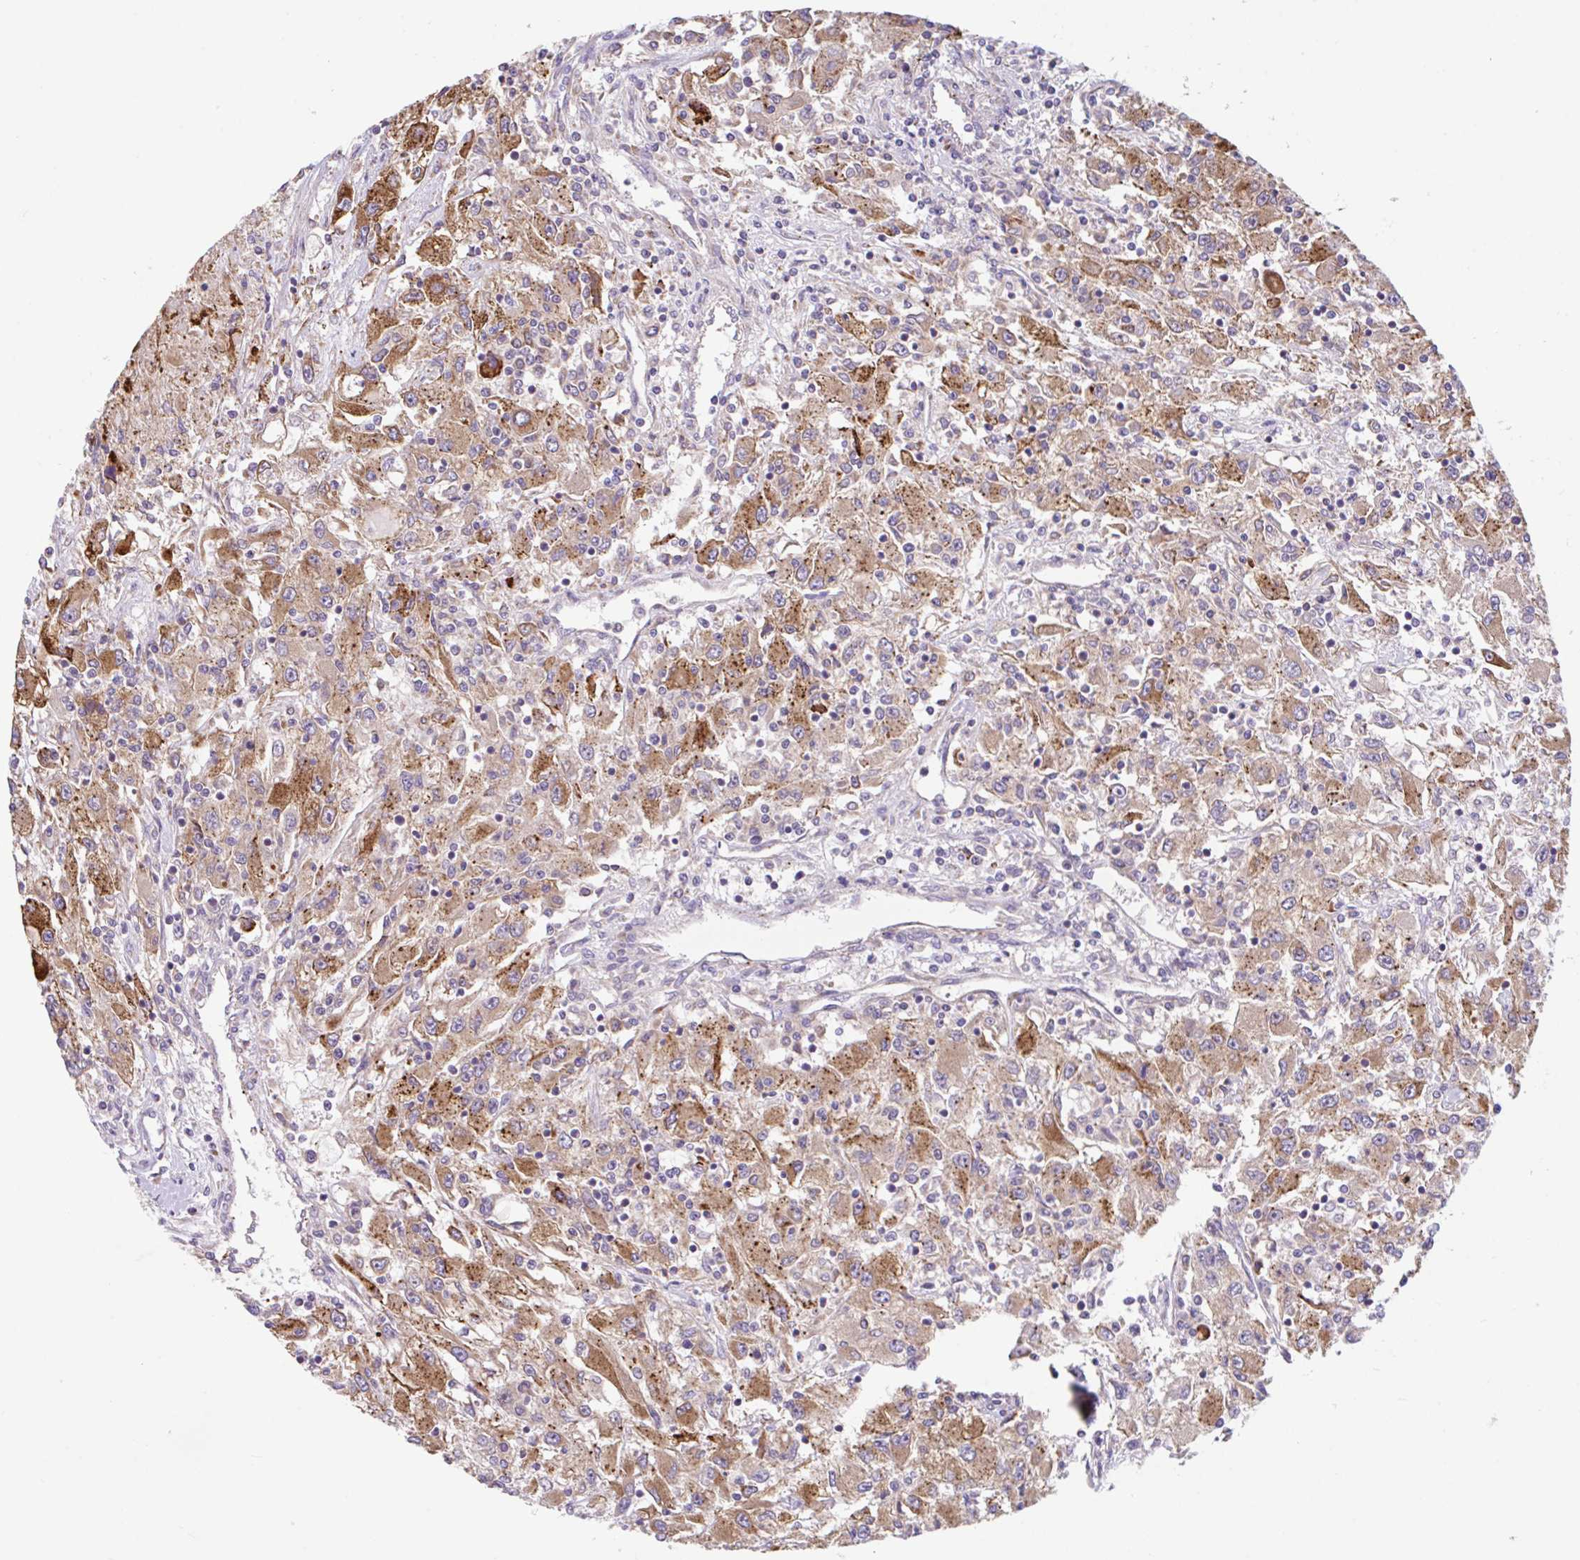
{"staining": {"intensity": "moderate", "quantity": ">75%", "location": "cytoplasmic/membranous"}, "tissue": "renal cancer", "cell_type": "Tumor cells", "image_type": "cancer", "snomed": [{"axis": "morphology", "description": "Adenocarcinoma, NOS"}, {"axis": "topography", "description": "Kidney"}], "caption": "Adenocarcinoma (renal) stained with a brown dye reveals moderate cytoplasmic/membranous positive positivity in about >75% of tumor cells.", "gene": "RALBP1", "patient": {"sex": "female", "age": 67}}